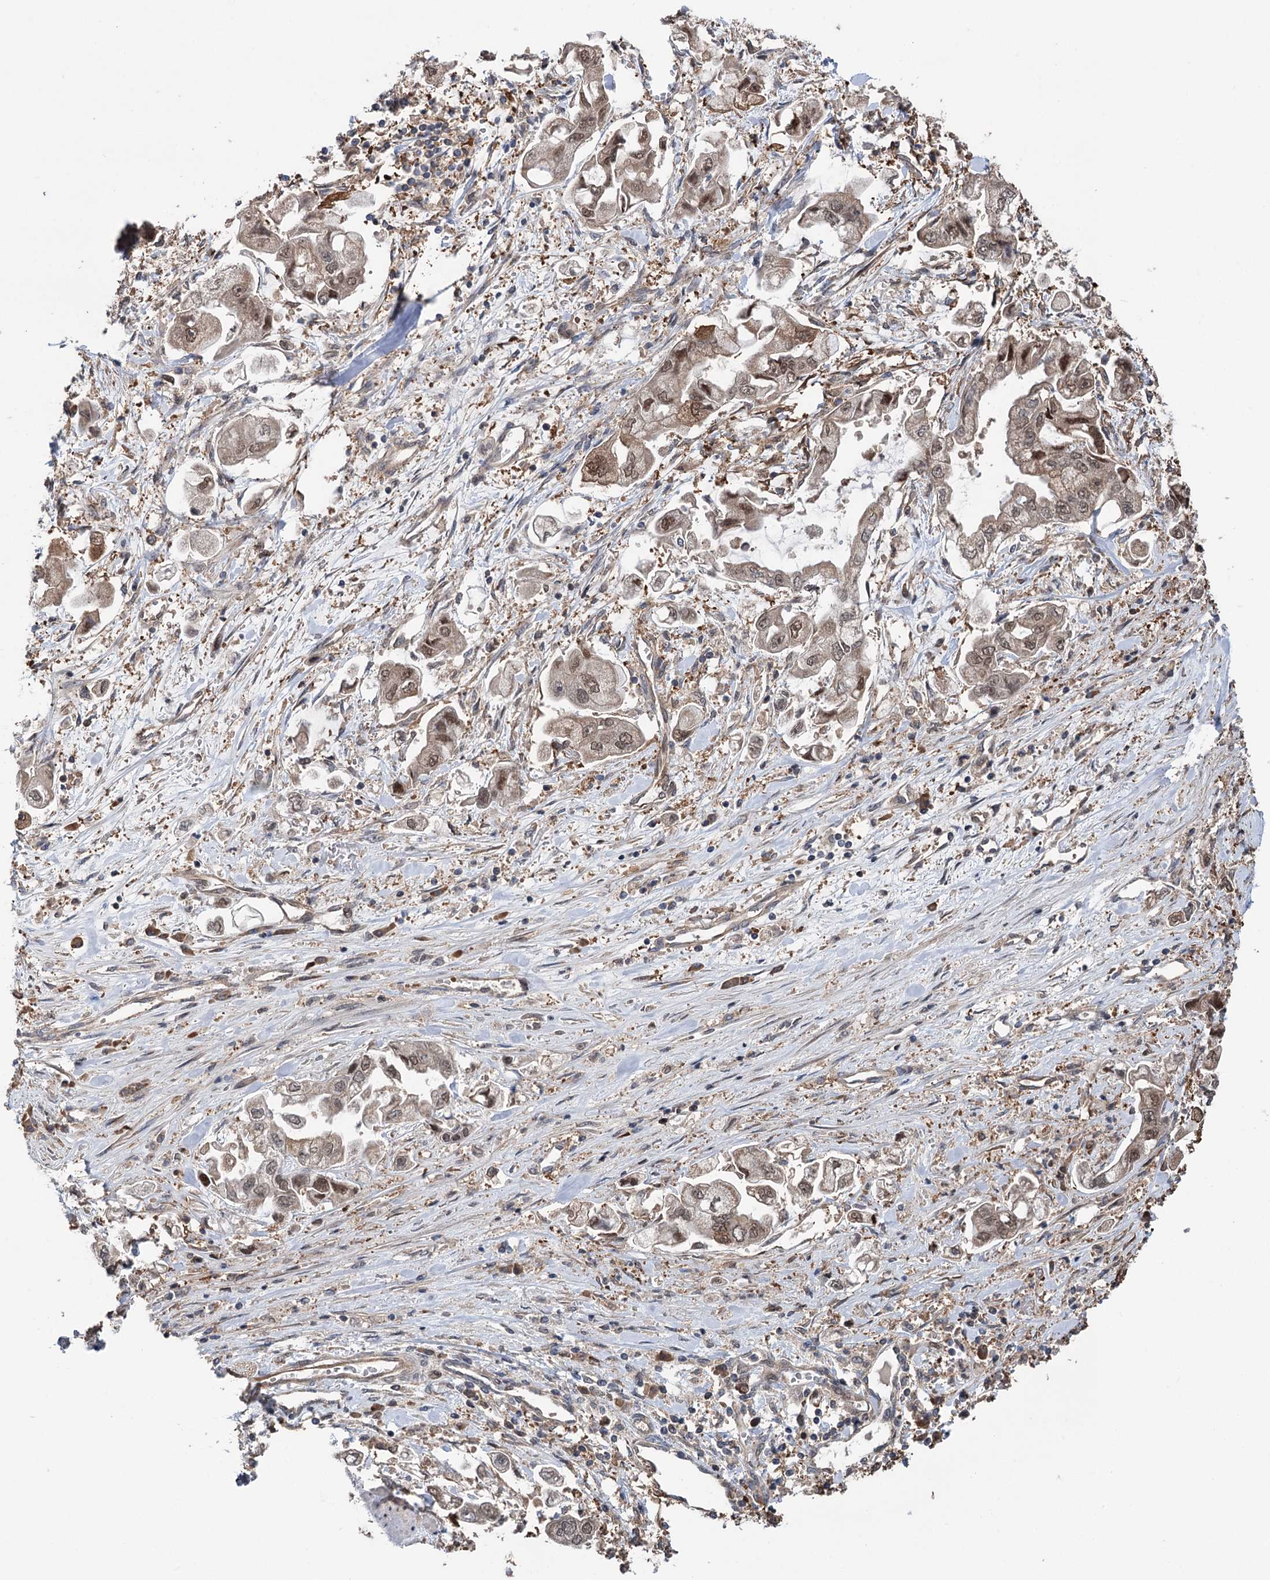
{"staining": {"intensity": "moderate", "quantity": "25%-75%", "location": "nuclear"}, "tissue": "stomach cancer", "cell_type": "Tumor cells", "image_type": "cancer", "snomed": [{"axis": "morphology", "description": "Adenocarcinoma, NOS"}, {"axis": "topography", "description": "Stomach"}], "caption": "Stomach cancer tissue reveals moderate nuclear positivity in approximately 25%-75% of tumor cells, visualized by immunohistochemistry.", "gene": "NCAPD2", "patient": {"sex": "male", "age": 62}}